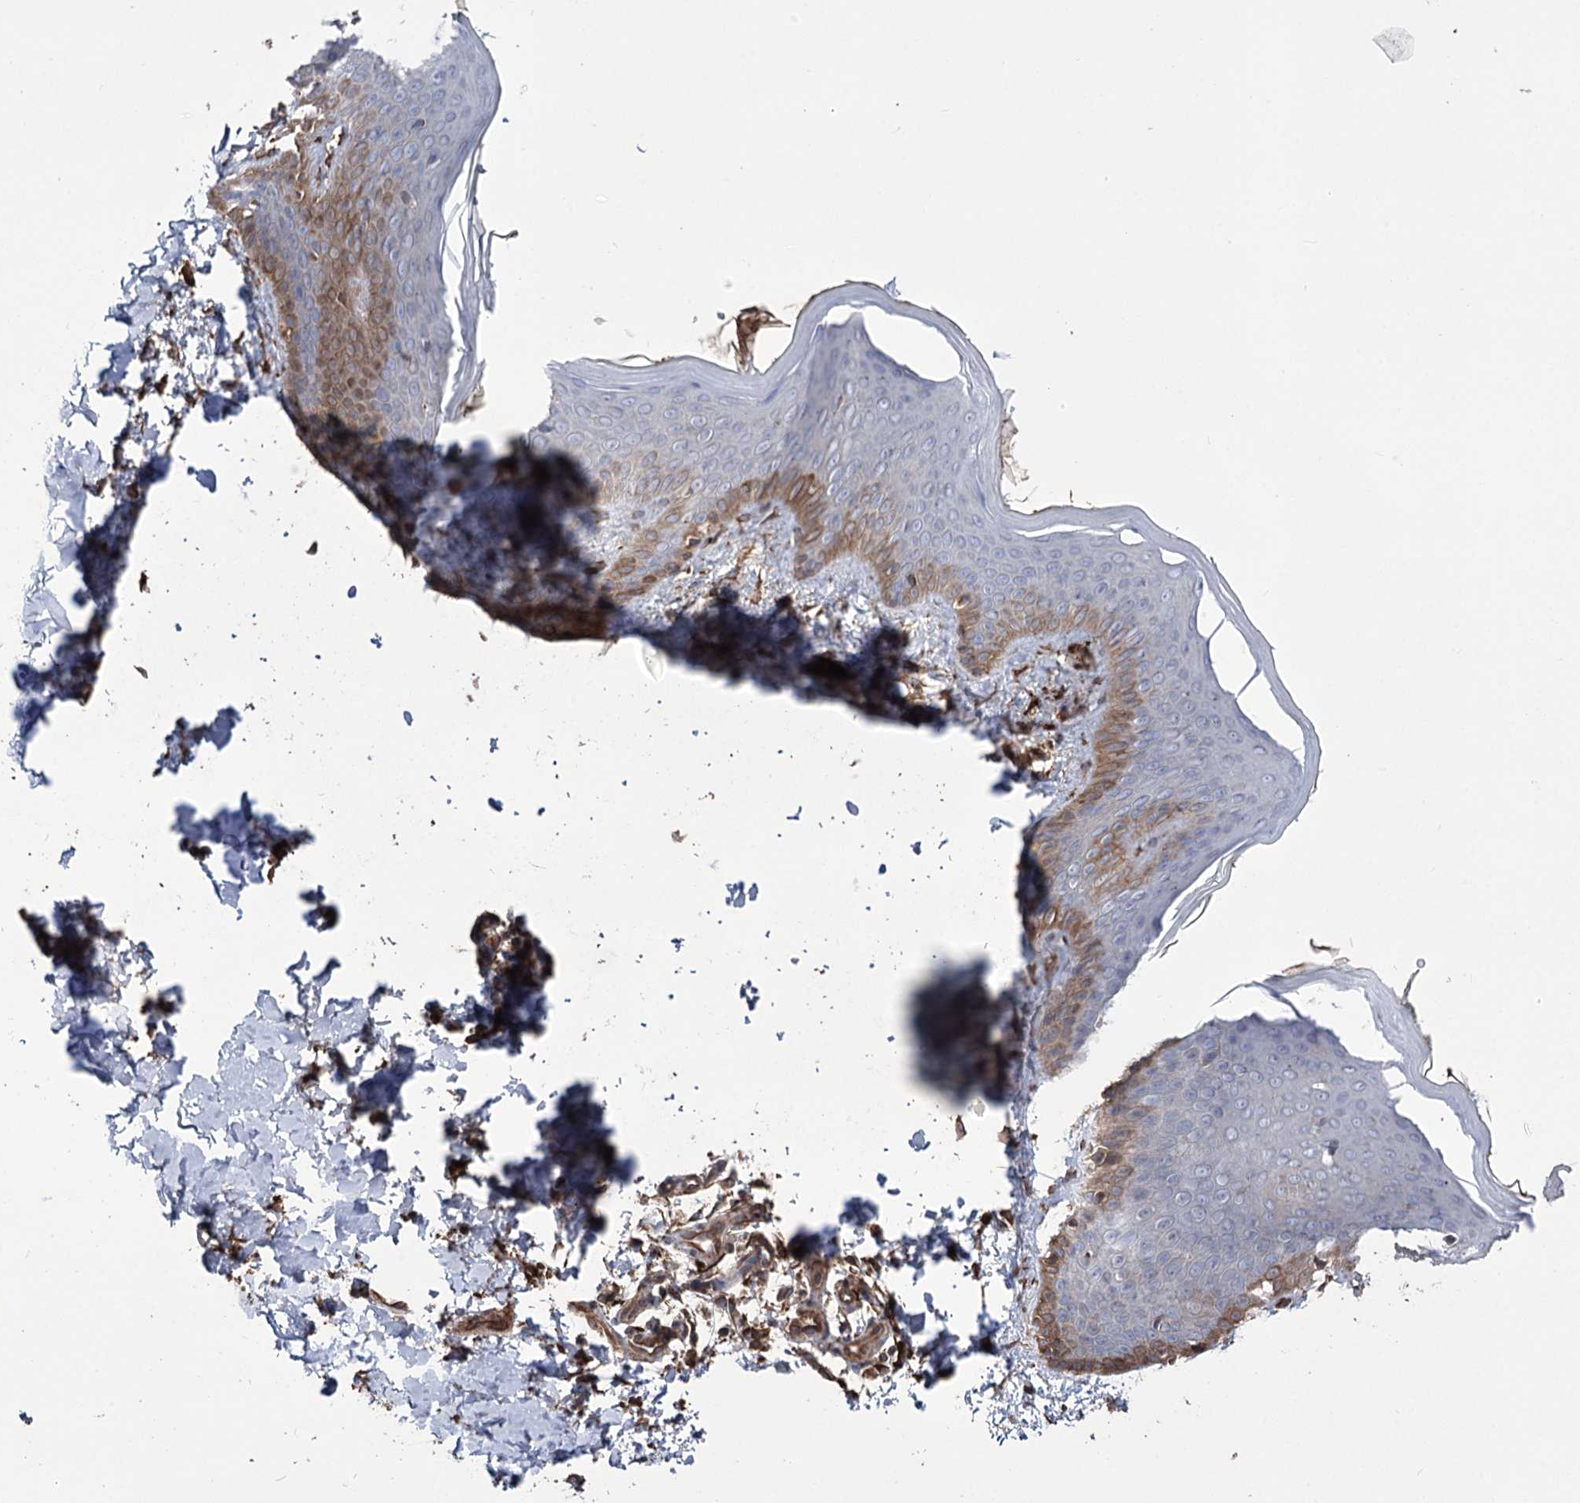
{"staining": {"intensity": "weak", "quantity": "25%-75%", "location": "cytoplasmic/membranous,nuclear"}, "tissue": "skin", "cell_type": "Fibroblasts", "image_type": "normal", "snomed": [{"axis": "morphology", "description": "Normal tissue, NOS"}, {"axis": "topography", "description": "Skin"}], "caption": "Immunohistochemistry (DAB) staining of benign skin shows weak cytoplasmic/membranous,nuclear protein expression in approximately 25%-75% of fibroblasts. The staining was performed using DAB (3,3'-diaminobenzidine), with brown indicating positive protein expression. Nuclei are stained blue with hematoxylin.", "gene": "OTUD1", "patient": {"sex": "male", "age": 36}}